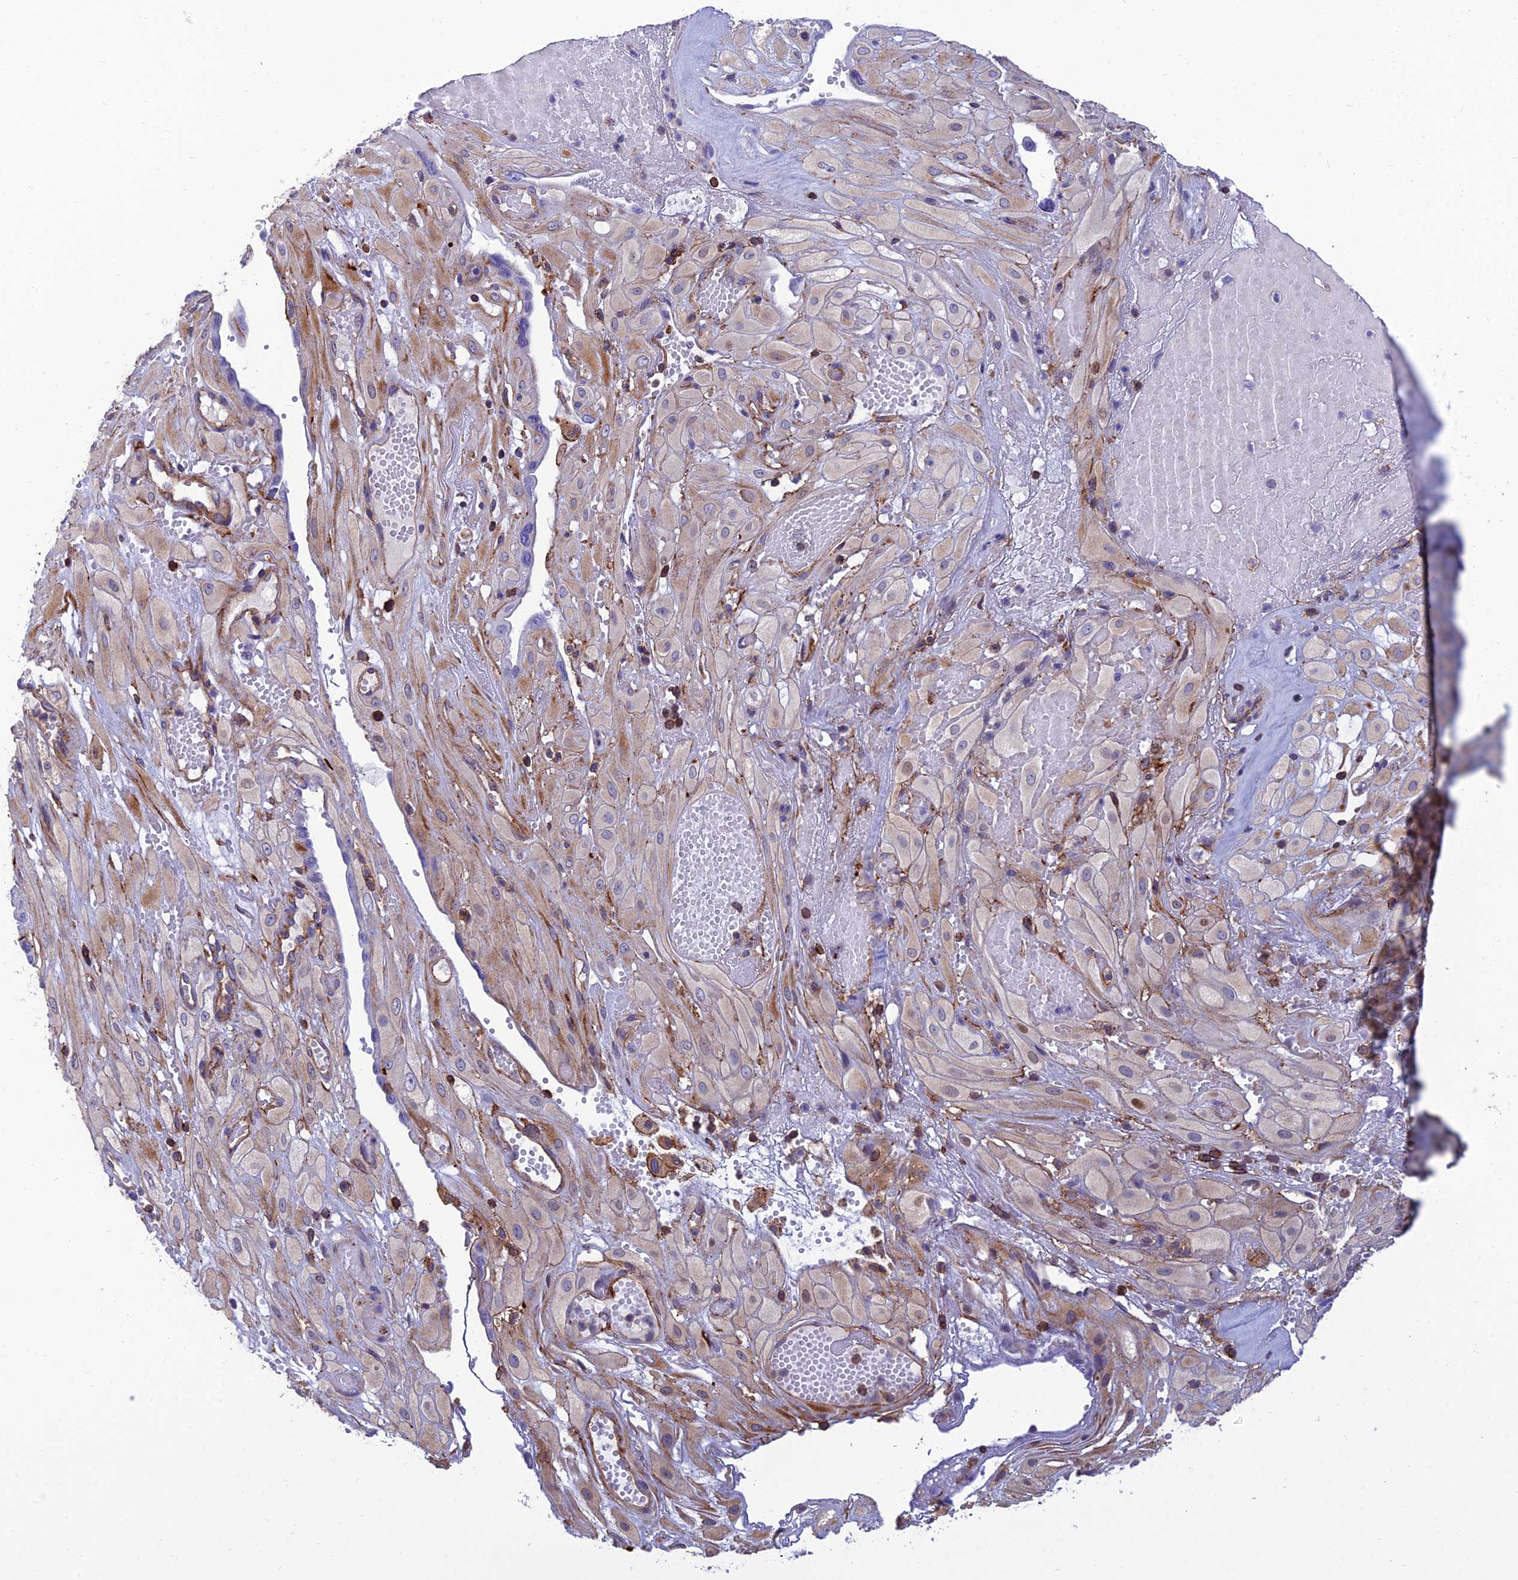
{"staining": {"intensity": "weak", "quantity": "<25%", "location": "cytoplasmic/membranous"}, "tissue": "cervical cancer", "cell_type": "Tumor cells", "image_type": "cancer", "snomed": [{"axis": "morphology", "description": "Squamous cell carcinoma, NOS"}, {"axis": "topography", "description": "Cervix"}], "caption": "Immunohistochemical staining of cervical cancer exhibits no significant positivity in tumor cells.", "gene": "PPP1R18", "patient": {"sex": "female", "age": 36}}